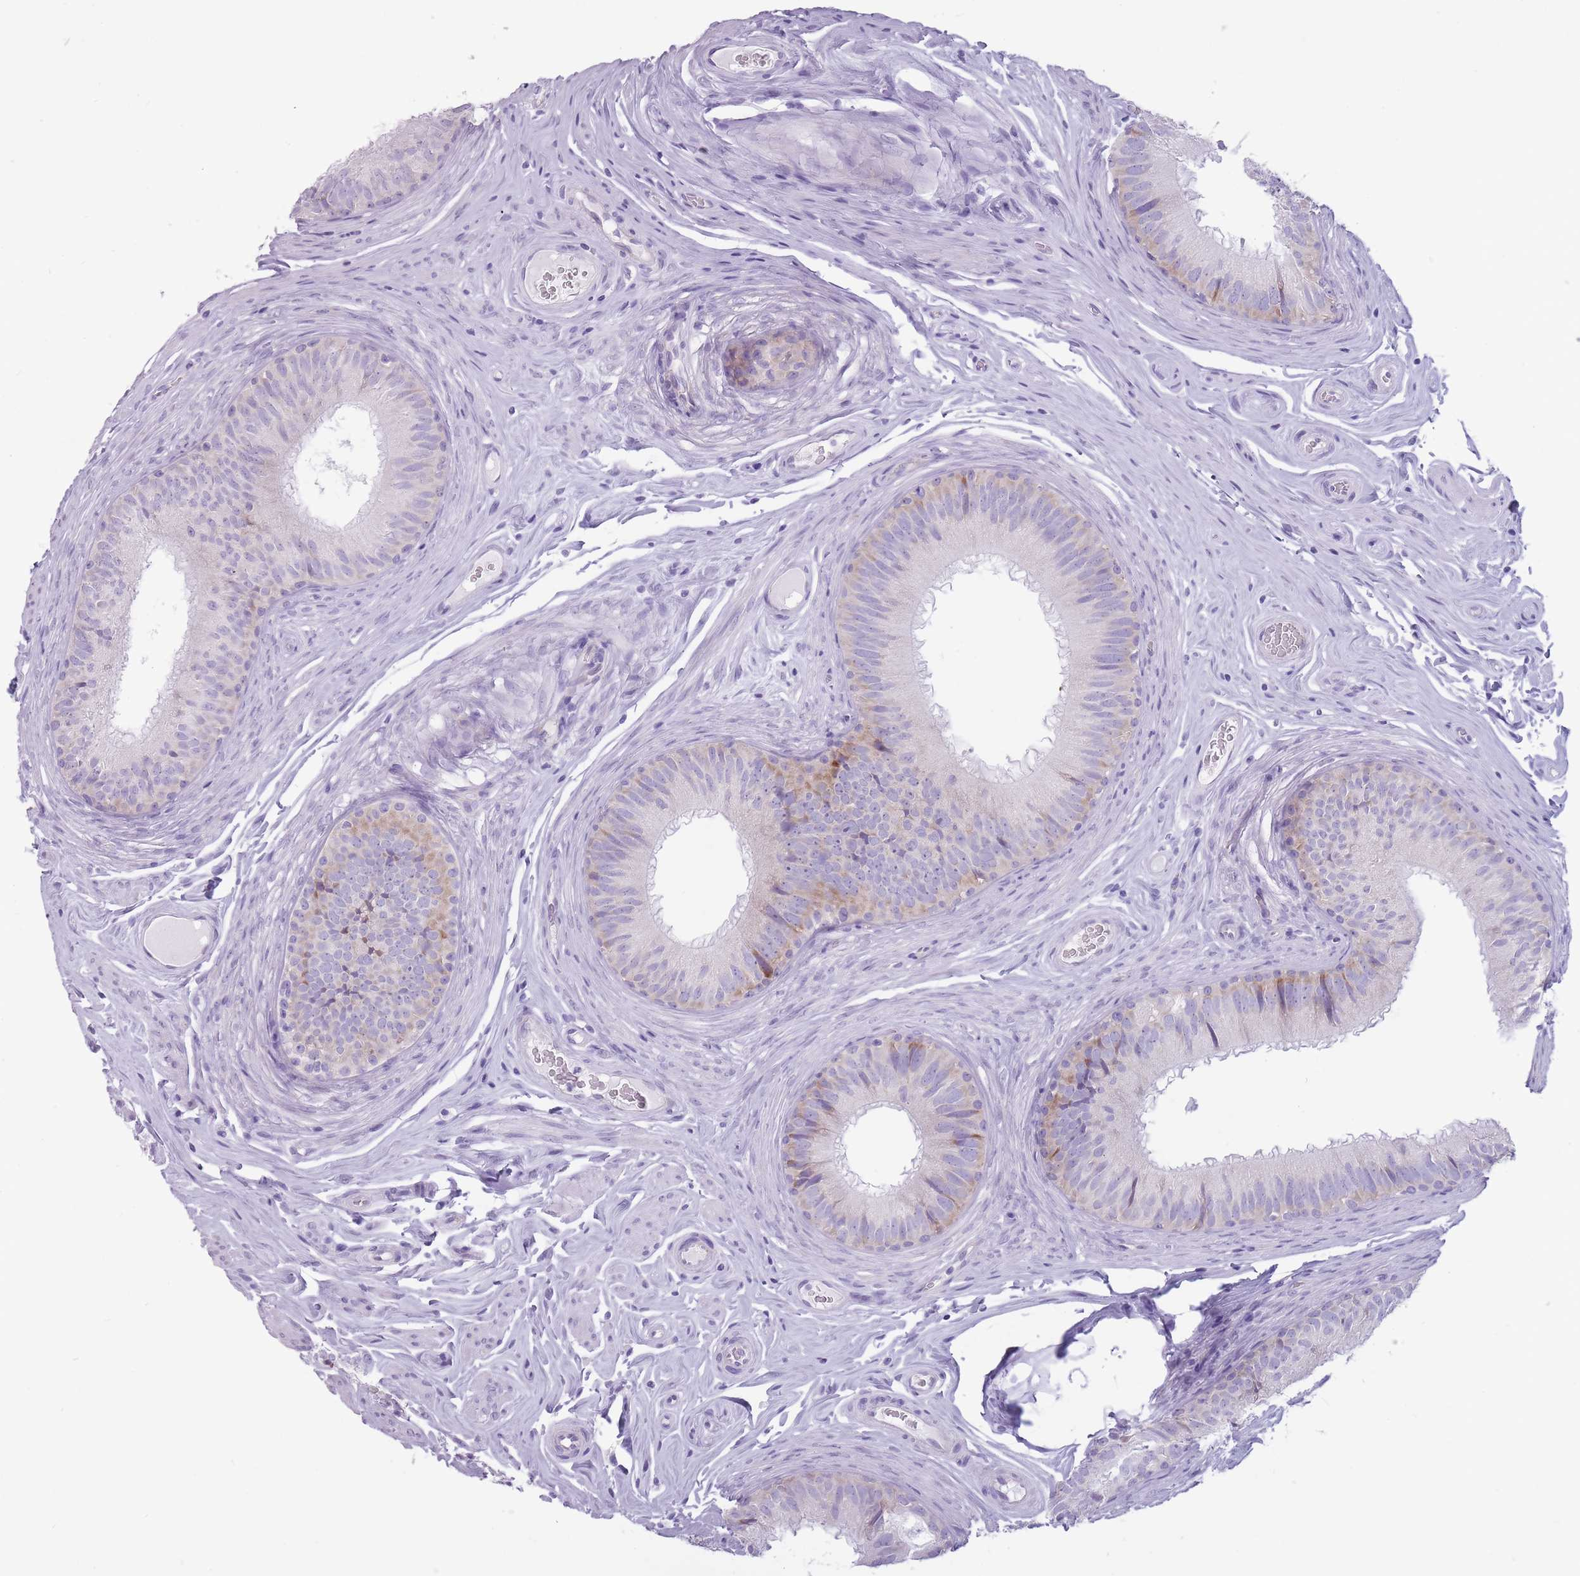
{"staining": {"intensity": "moderate", "quantity": "25%-75%", "location": "cytoplasmic/membranous"}, "tissue": "epididymis", "cell_type": "Glandular cells", "image_type": "normal", "snomed": [{"axis": "morphology", "description": "Normal tissue, NOS"}, {"axis": "topography", "description": "Epididymis, spermatic cord, NOS"}], "caption": "IHC micrograph of benign human epididymis stained for a protein (brown), which demonstrates medium levels of moderate cytoplasmic/membranous positivity in about 25%-75% of glandular cells.", "gene": "RPL18", "patient": {"sex": "male", "age": 25}}